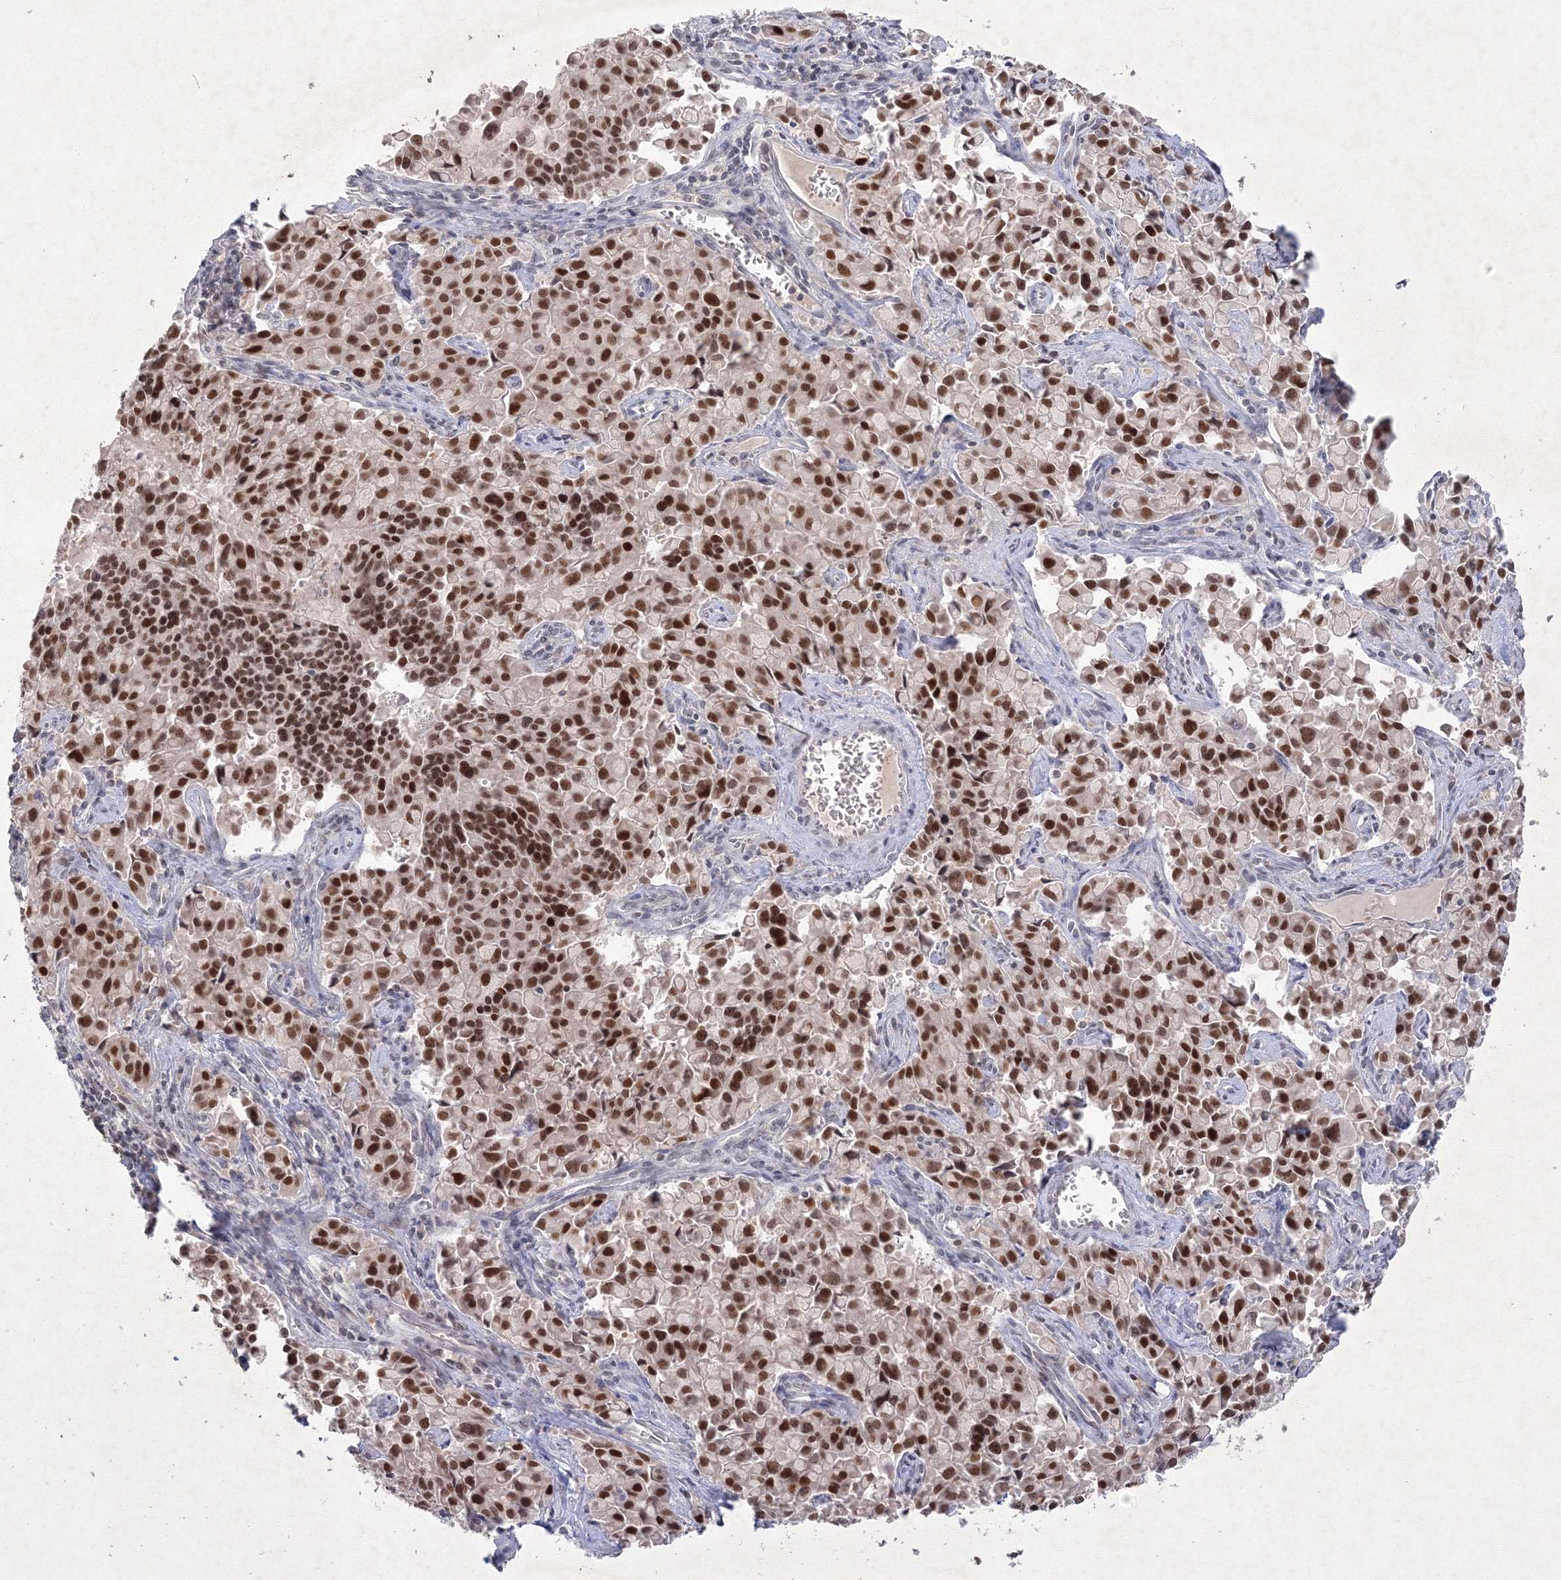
{"staining": {"intensity": "strong", "quantity": ">75%", "location": "nuclear"}, "tissue": "pancreatic cancer", "cell_type": "Tumor cells", "image_type": "cancer", "snomed": [{"axis": "morphology", "description": "Adenocarcinoma, NOS"}, {"axis": "topography", "description": "Pancreas"}], "caption": "About >75% of tumor cells in human pancreatic cancer display strong nuclear protein expression as visualized by brown immunohistochemical staining.", "gene": "NXPE3", "patient": {"sex": "male", "age": 65}}